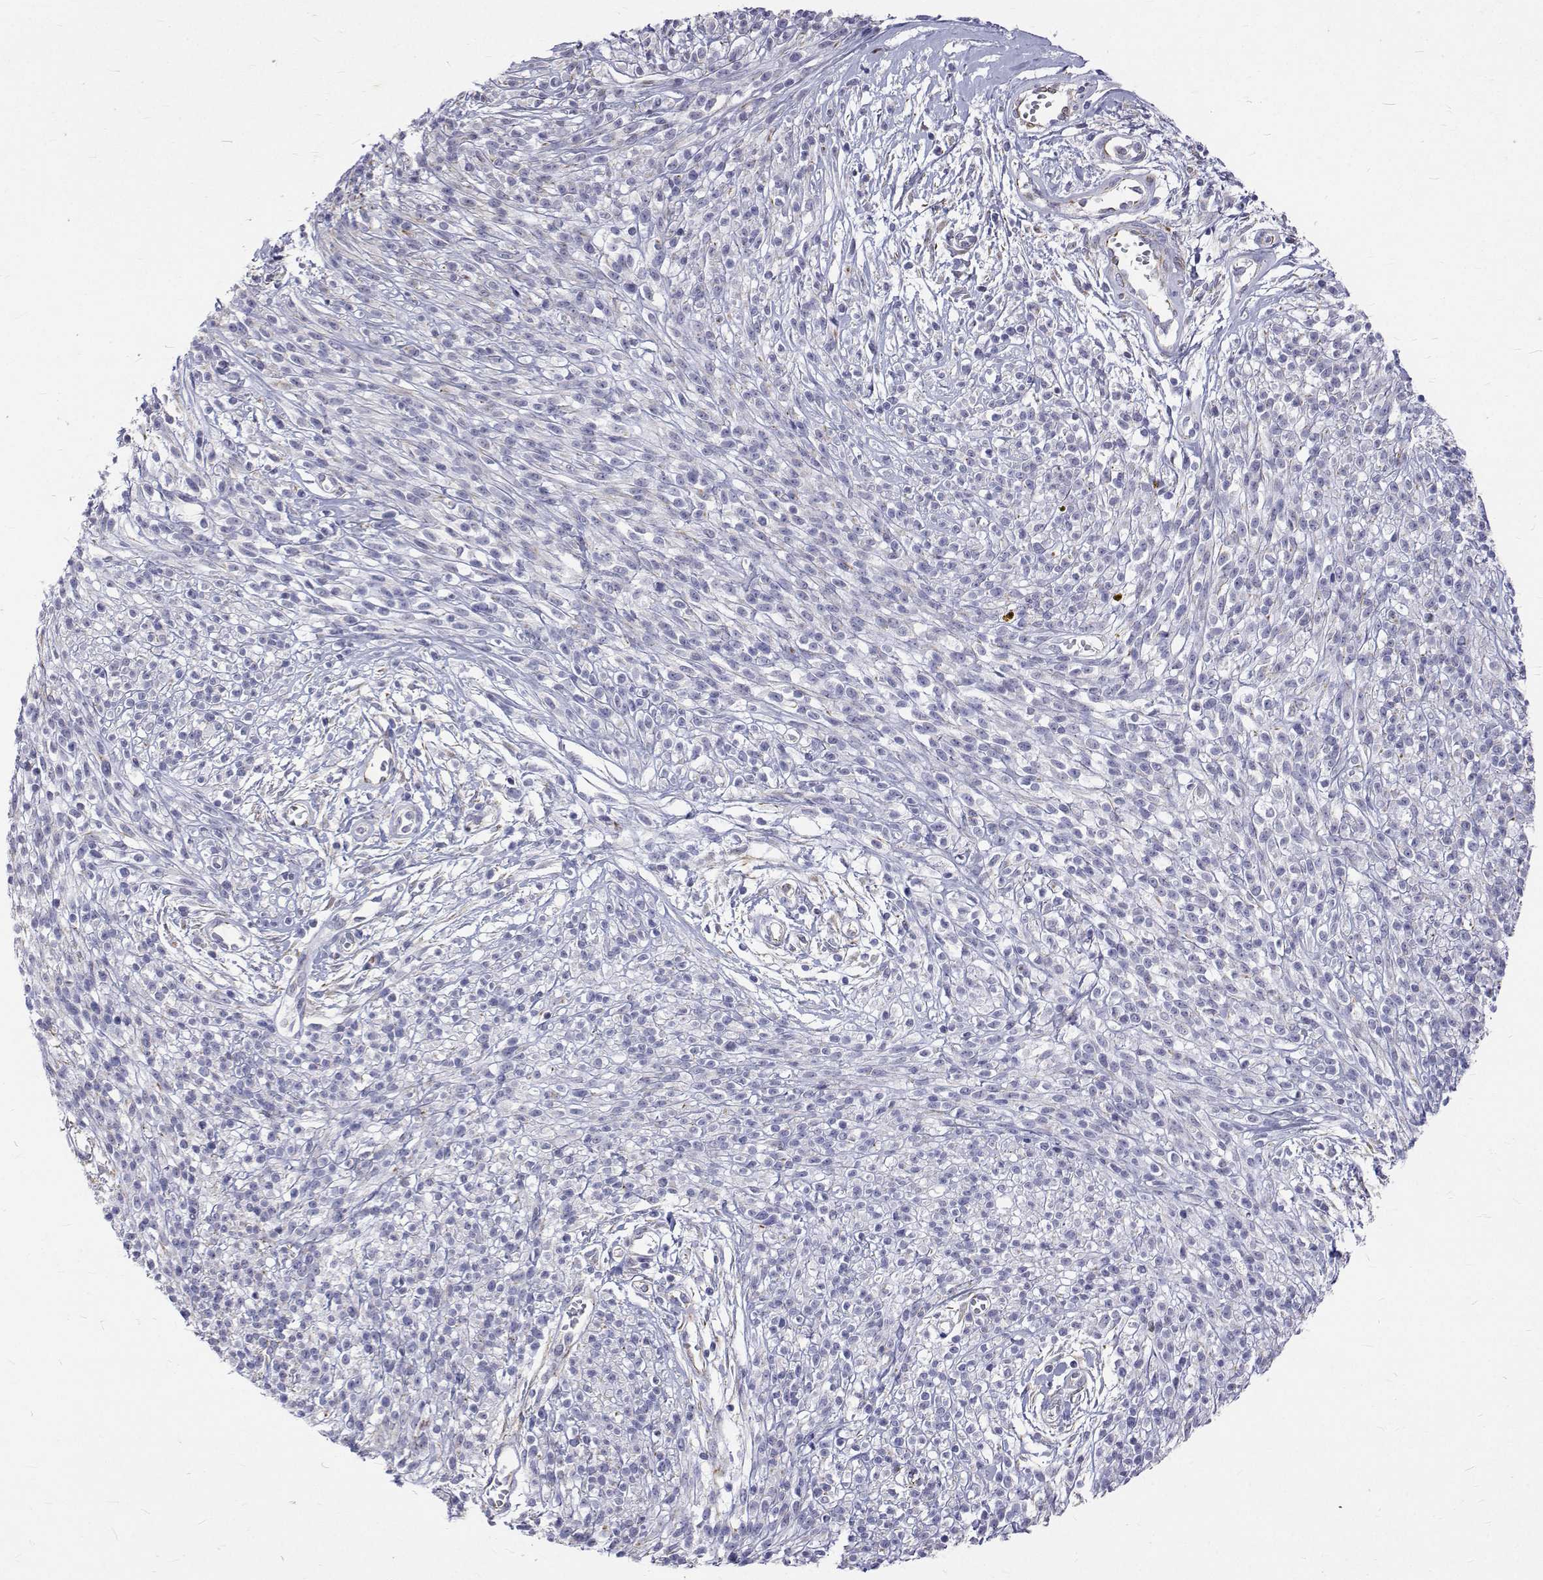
{"staining": {"intensity": "negative", "quantity": "none", "location": "none"}, "tissue": "melanoma", "cell_type": "Tumor cells", "image_type": "cancer", "snomed": [{"axis": "morphology", "description": "Malignant melanoma, NOS"}, {"axis": "topography", "description": "Skin"}, {"axis": "topography", "description": "Skin of trunk"}], "caption": "Histopathology image shows no significant protein expression in tumor cells of malignant melanoma. (Stains: DAB (3,3'-diaminobenzidine) immunohistochemistry (IHC) with hematoxylin counter stain, Microscopy: brightfield microscopy at high magnification).", "gene": "OPRPN", "patient": {"sex": "male", "age": 74}}